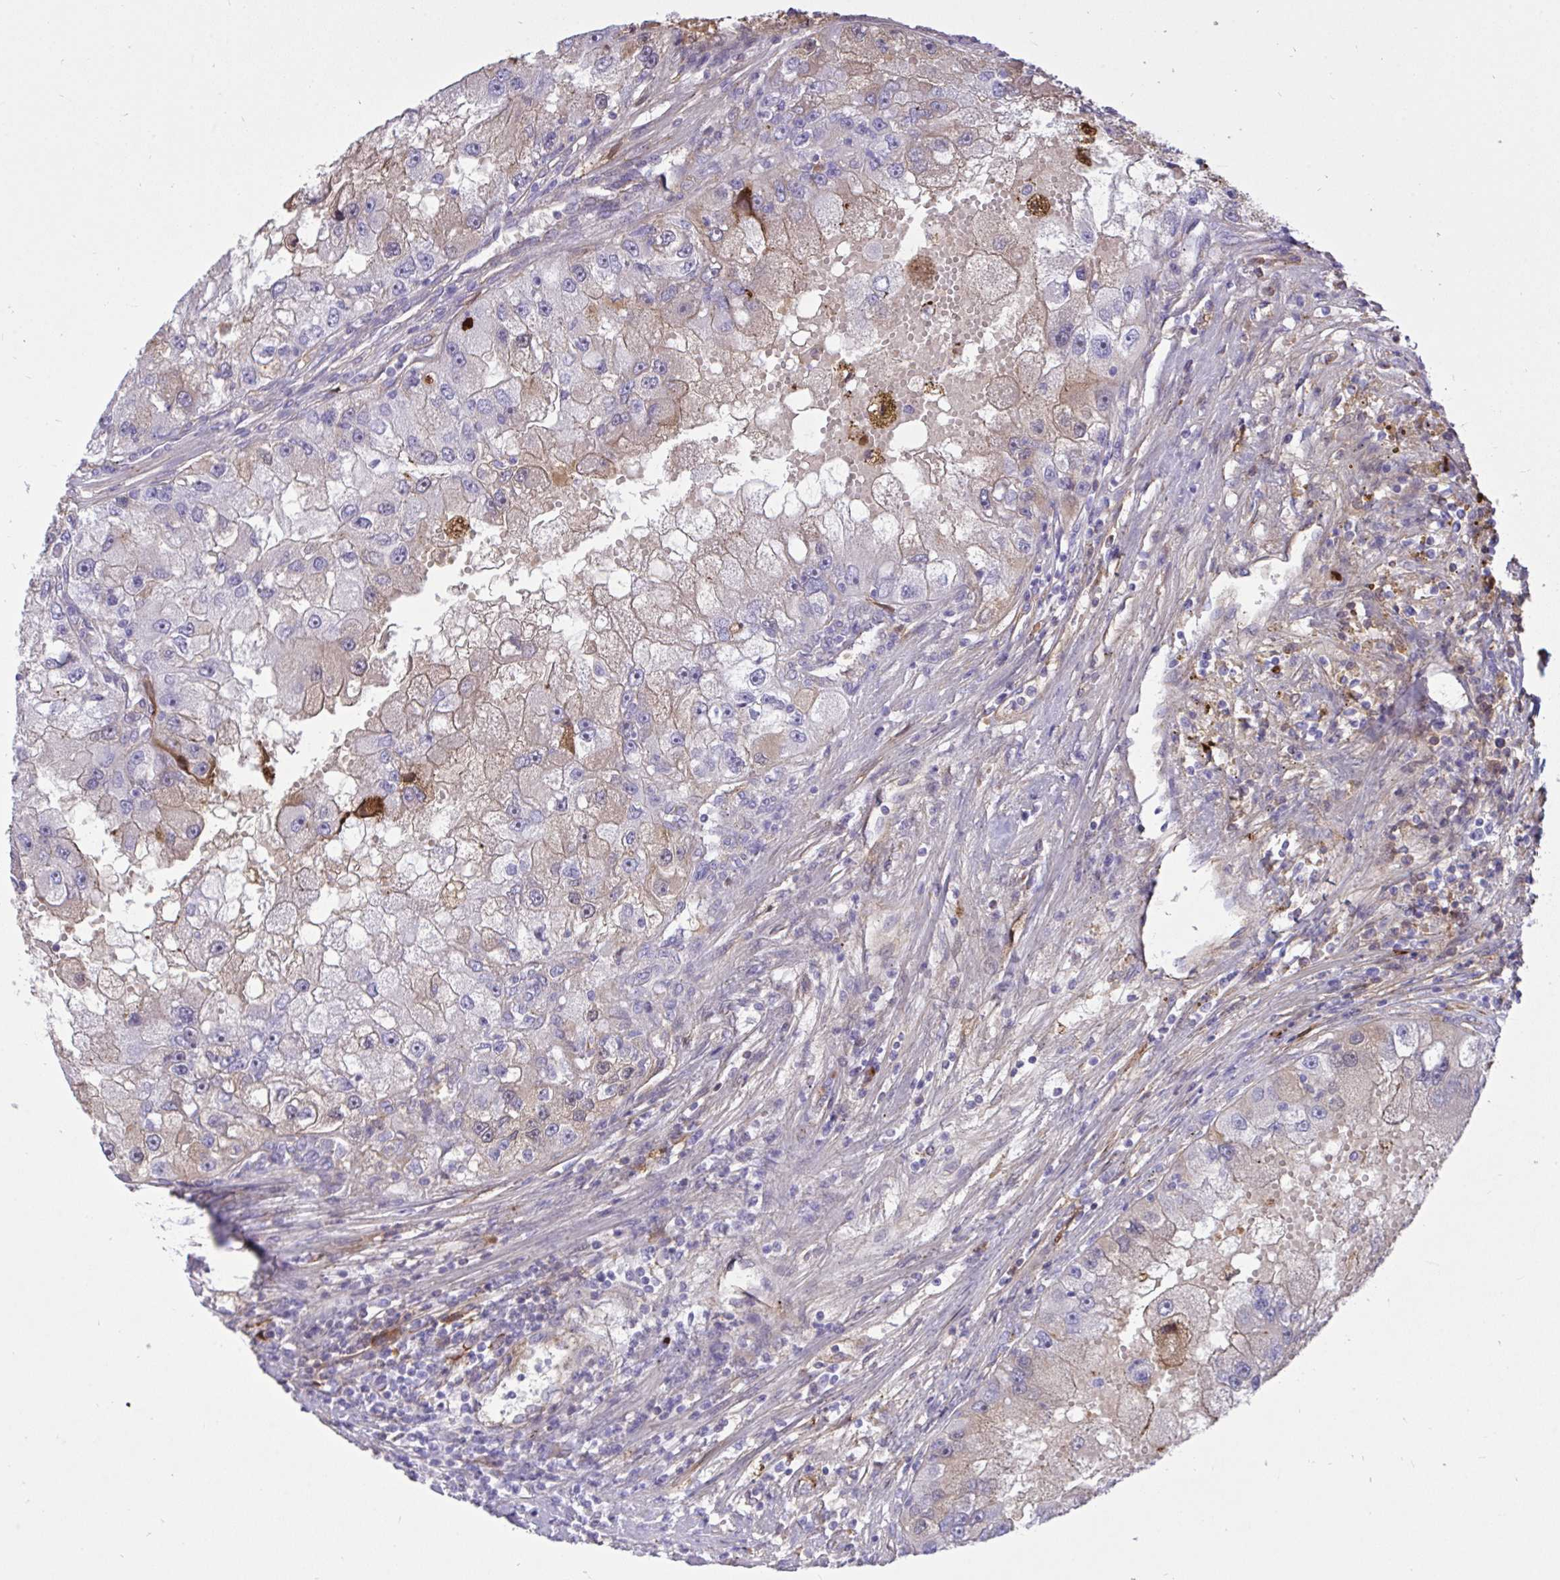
{"staining": {"intensity": "weak", "quantity": "<25%", "location": "cytoplasmic/membranous"}, "tissue": "renal cancer", "cell_type": "Tumor cells", "image_type": "cancer", "snomed": [{"axis": "morphology", "description": "Adenocarcinoma, NOS"}, {"axis": "topography", "description": "Kidney"}], "caption": "Immunohistochemistry photomicrograph of human renal cancer (adenocarcinoma) stained for a protein (brown), which shows no expression in tumor cells.", "gene": "F2", "patient": {"sex": "male", "age": 63}}